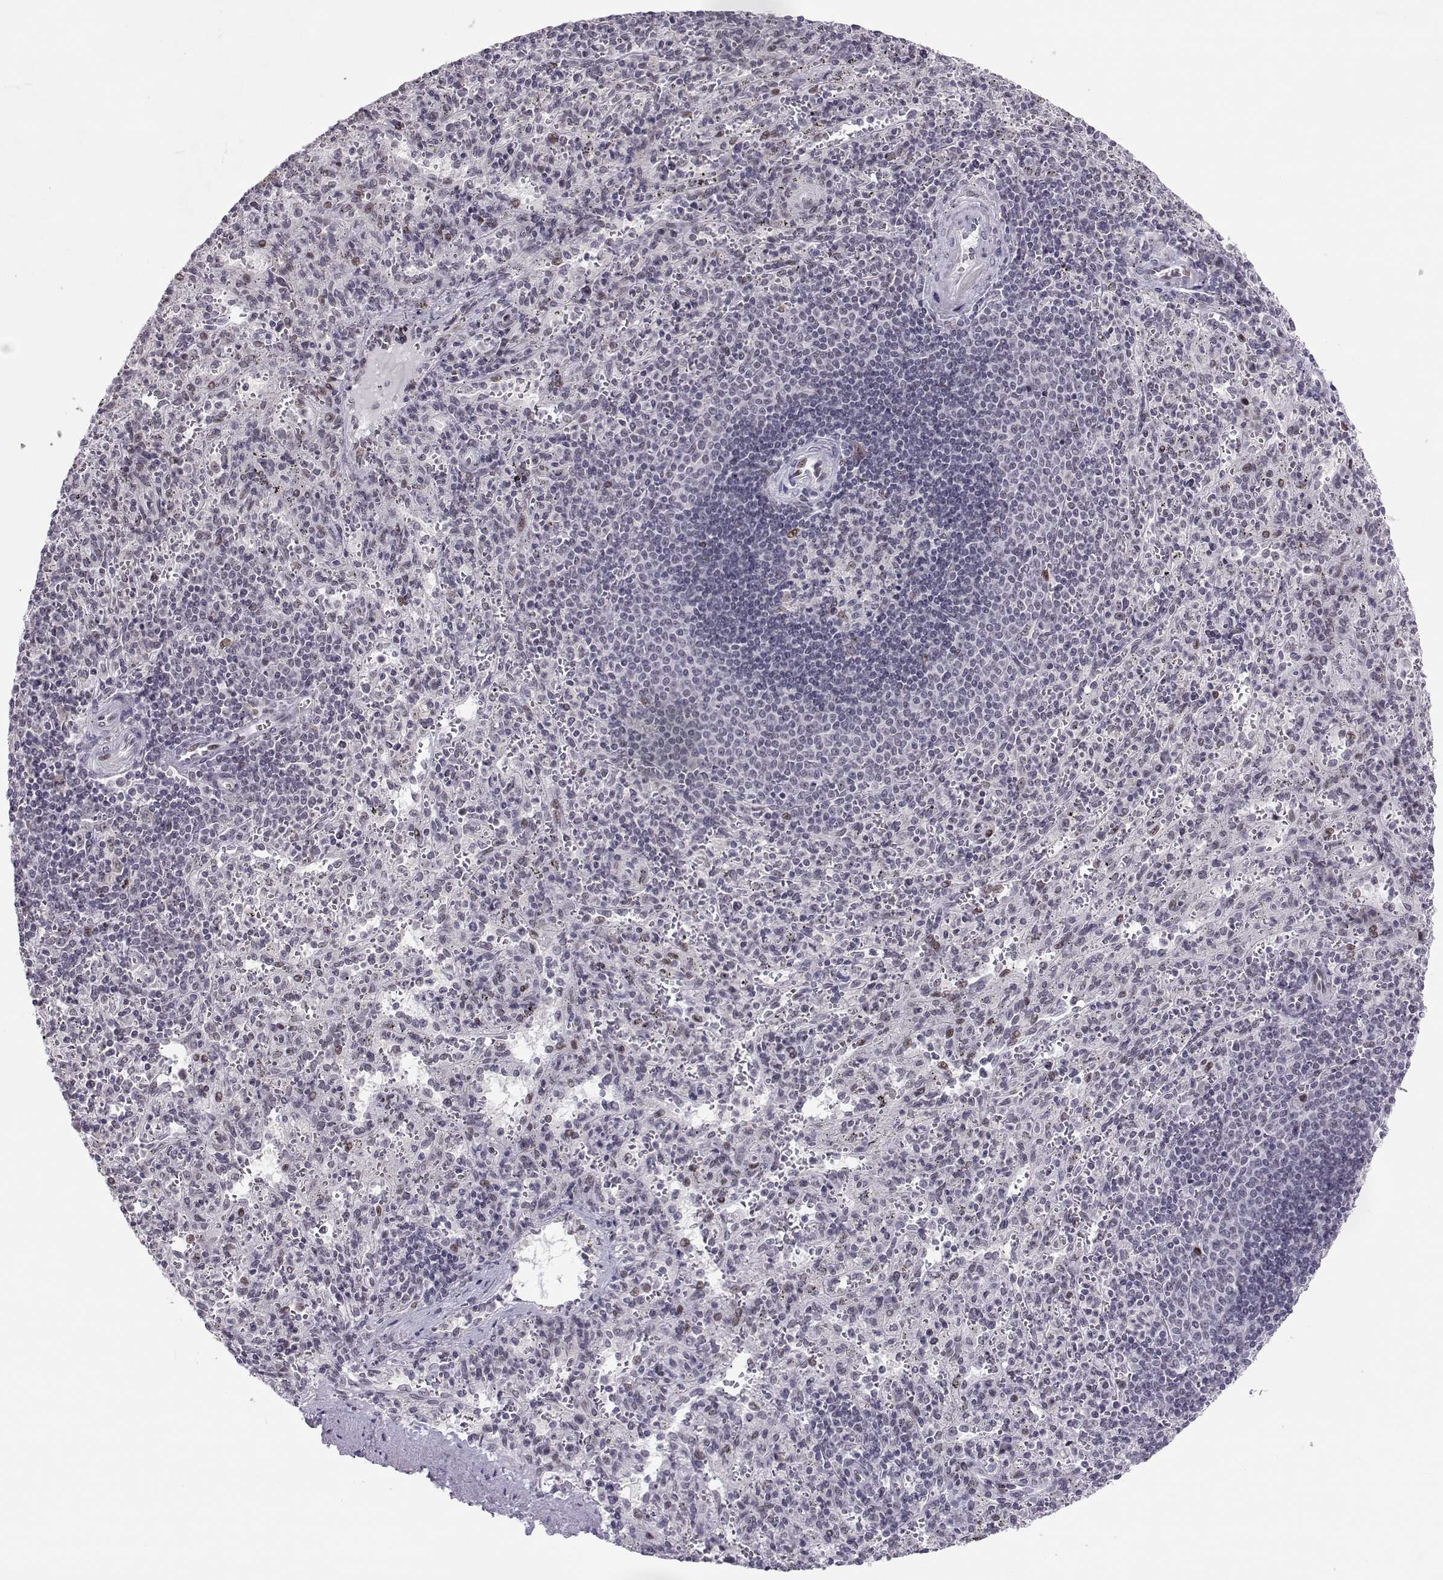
{"staining": {"intensity": "weak", "quantity": "<25%", "location": "nuclear"}, "tissue": "spleen", "cell_type": "Cells in red pulp", "image_type": "normal", "snomed": [{"axis": "morphology", "description": "Normal tissue, NOS"}, {"axis": "topography", "description": "Spleen"}], "caption": "Immunohistochemistry (IHC) histopathology image of unremarkable spleen: spleen stained with DAB exhibits no significant protein staining in cells in red pulp.", "gene": "SIX6", "patient": {"sex": "male", "age": 57}}